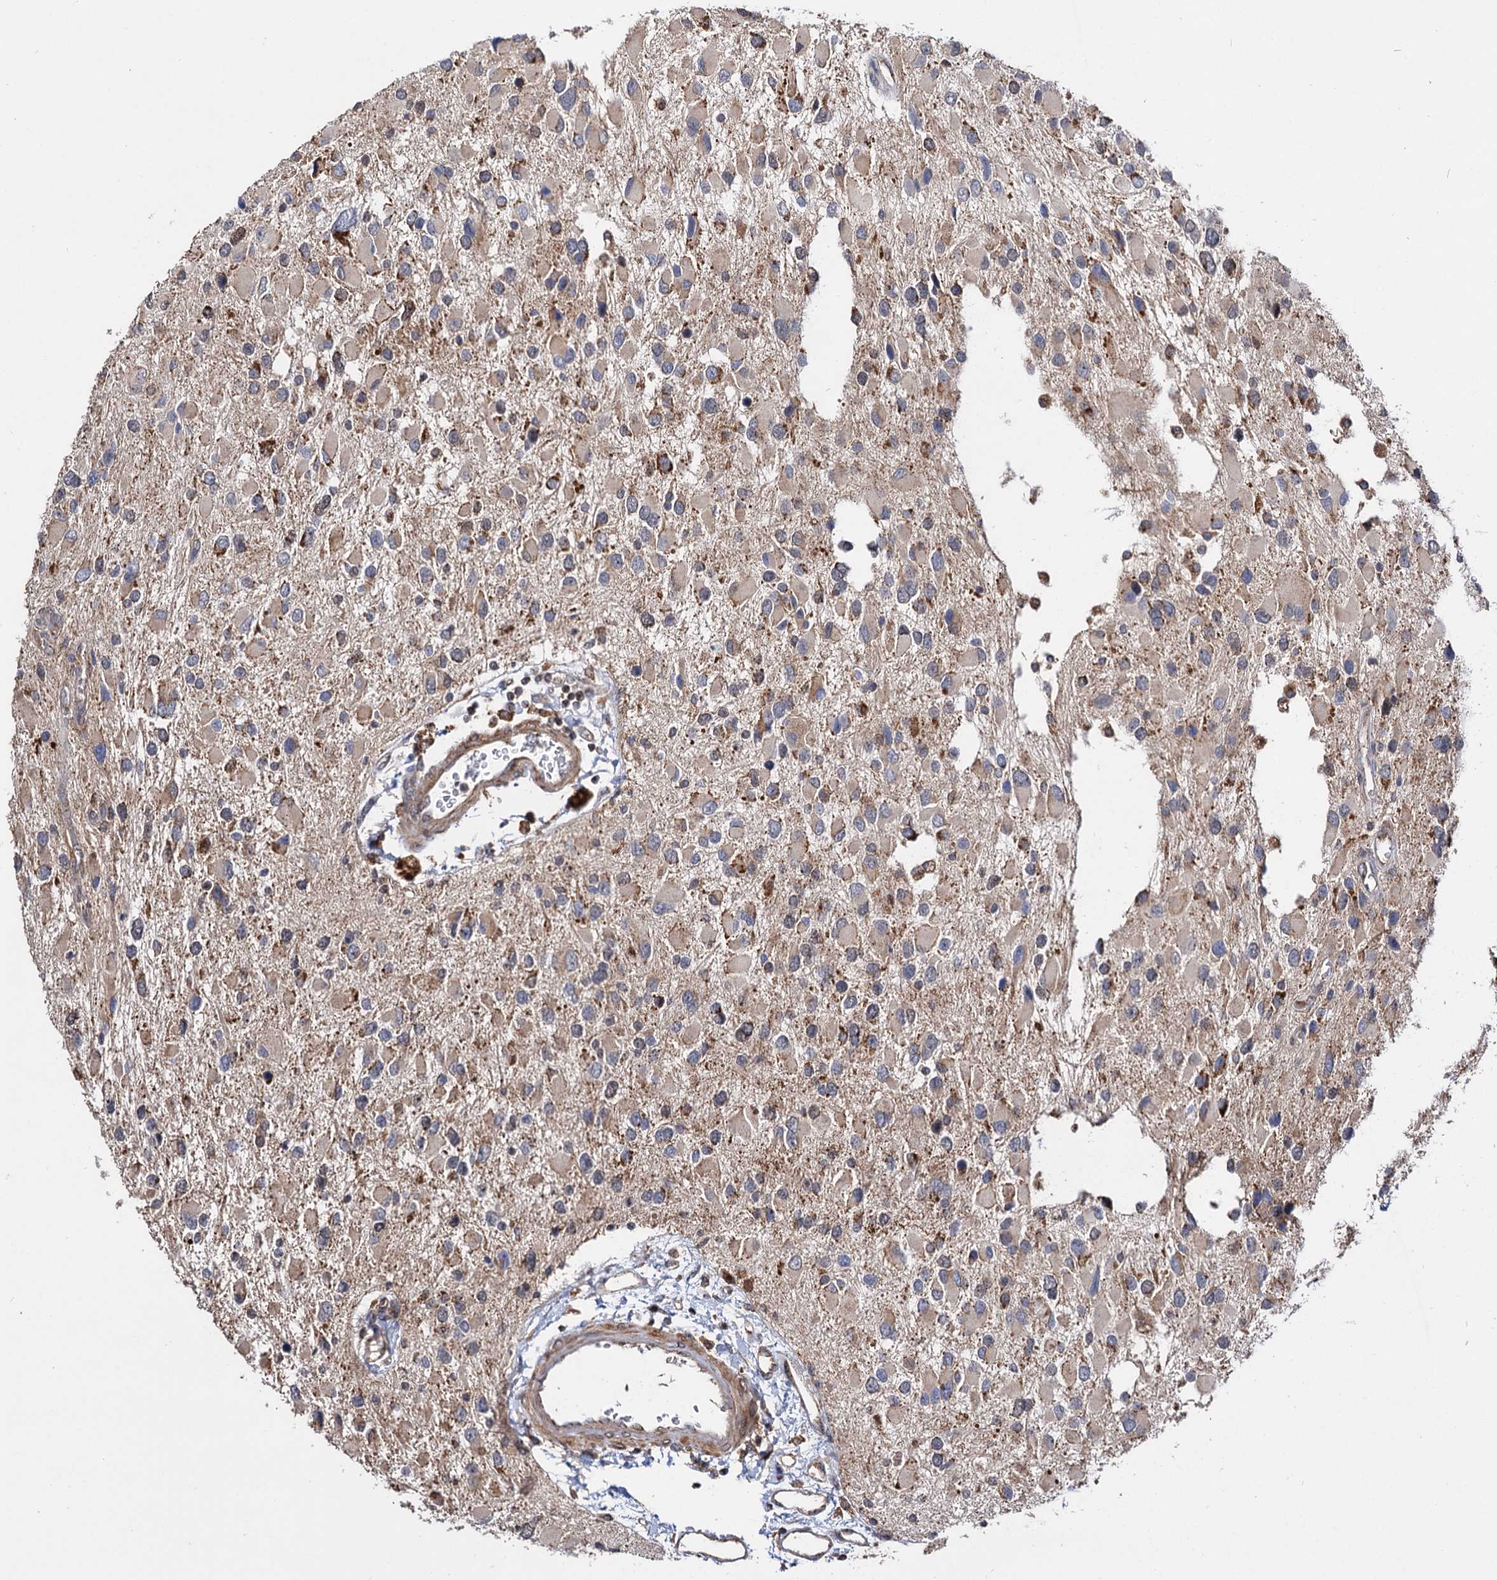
{"staining": {"intensity": "moderate", "quantity": "<25%", "location": "cytoplasmic/membranous"}, "tissue": "glioma", "cell_type": "Tumor cells", "image_type": "cancer", "snomed": [{"axis": "morphology", "description": "Glioma, malignant, High grade"}, {"axis": "topography", "description": "Brain"}], "caption": "Tumor cells display low levels of moderate cytoplasmic/membranous positivity in about <25% of cells in glioma.", "gene": "CEP76", "patient": {"sex": "male", "age": 53}}